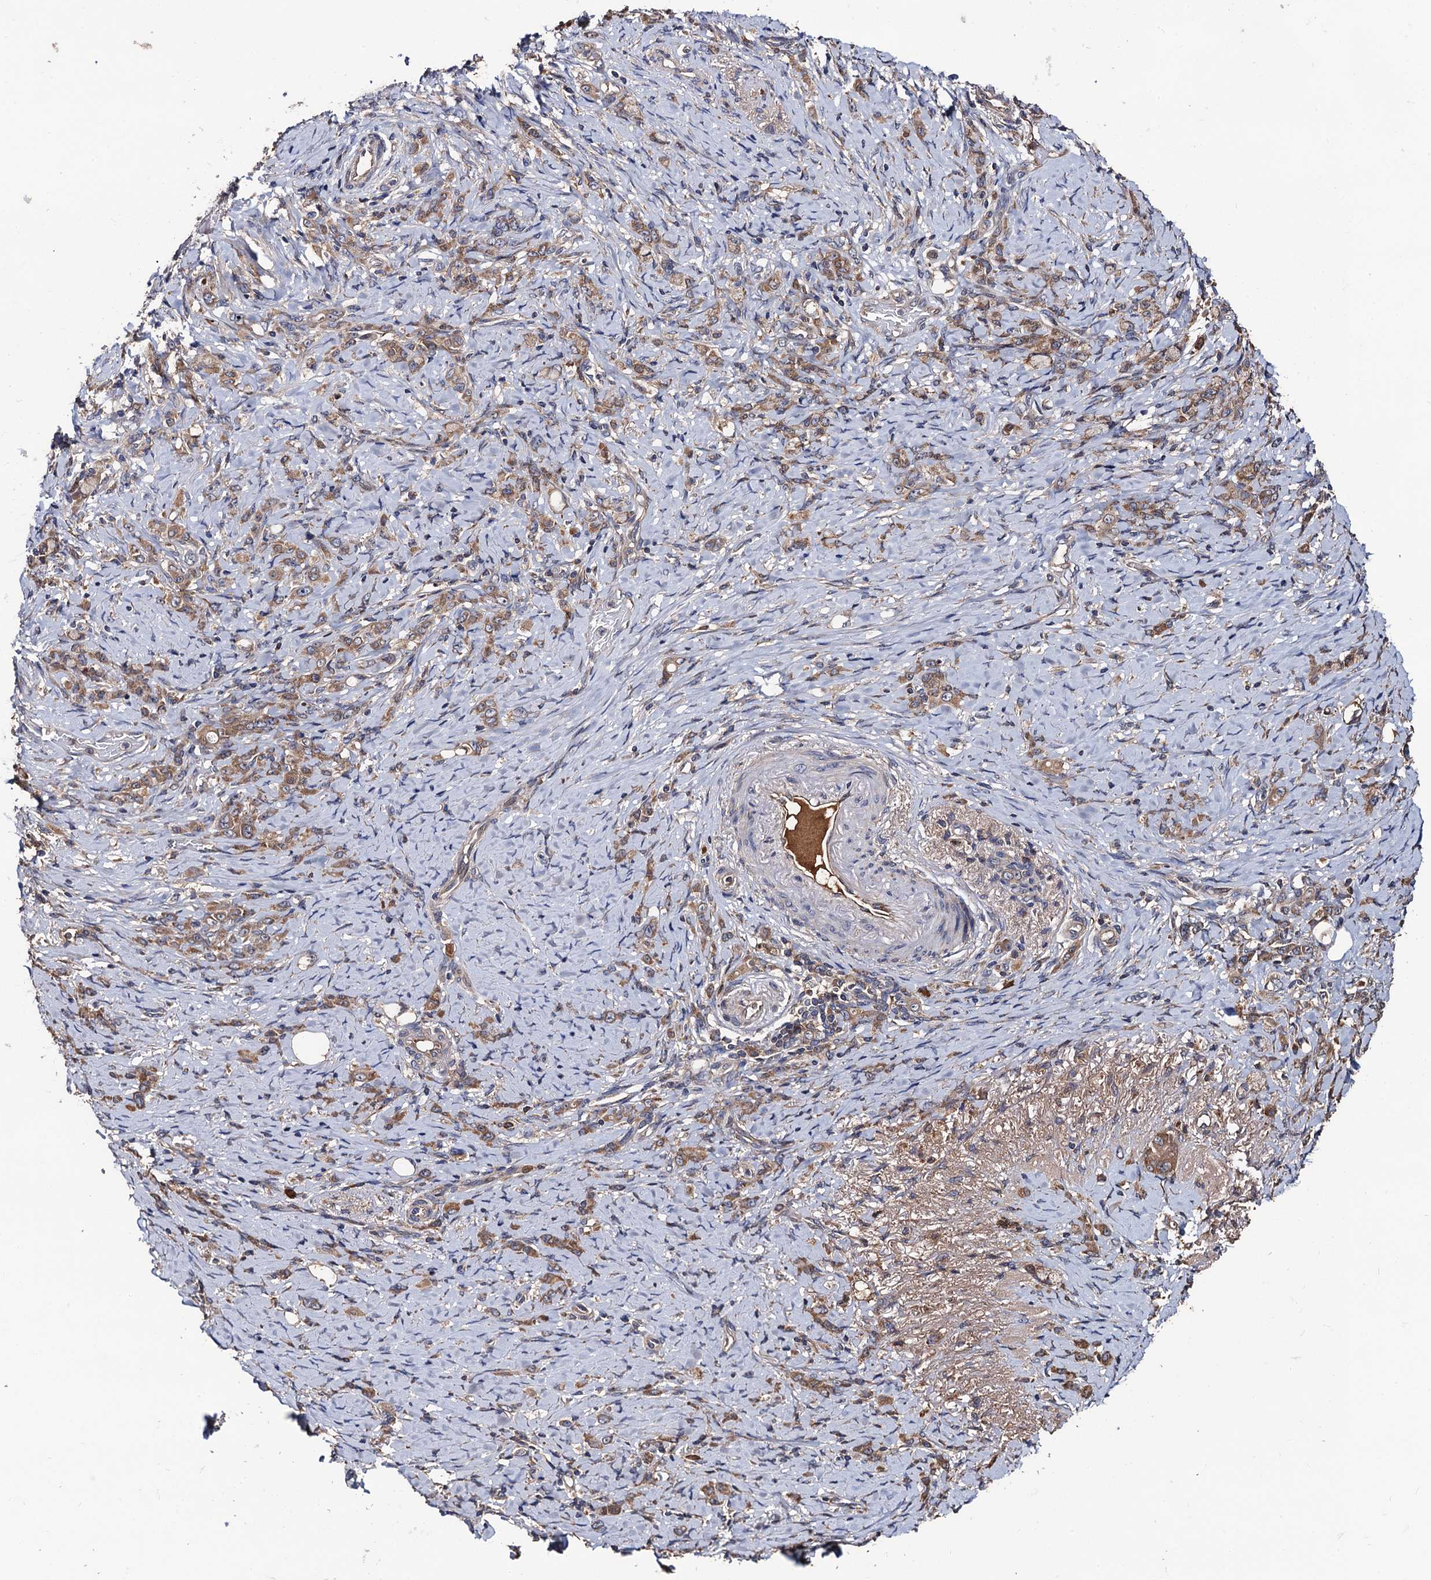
{"staining": {"intensity": "moderate", "quantity": ">75%", "location": "cytoplasmic/membranous"}, "tissue": "stomach cancer", "cell_type": "Tumor cells", "image_type": "cancer", "snomed": [{"axis": "morphology", "description": "Adenocarcinoma, NOS"}, {"axis": "topography", "description": "Stomach"}], "caption": "Moderate cytoplasmic/membranous positivity is seen in approximately >75% of tumor cells in stomach cancer.", "gene": "RGS11", "patient": {"sex": "female", "age": 79}}